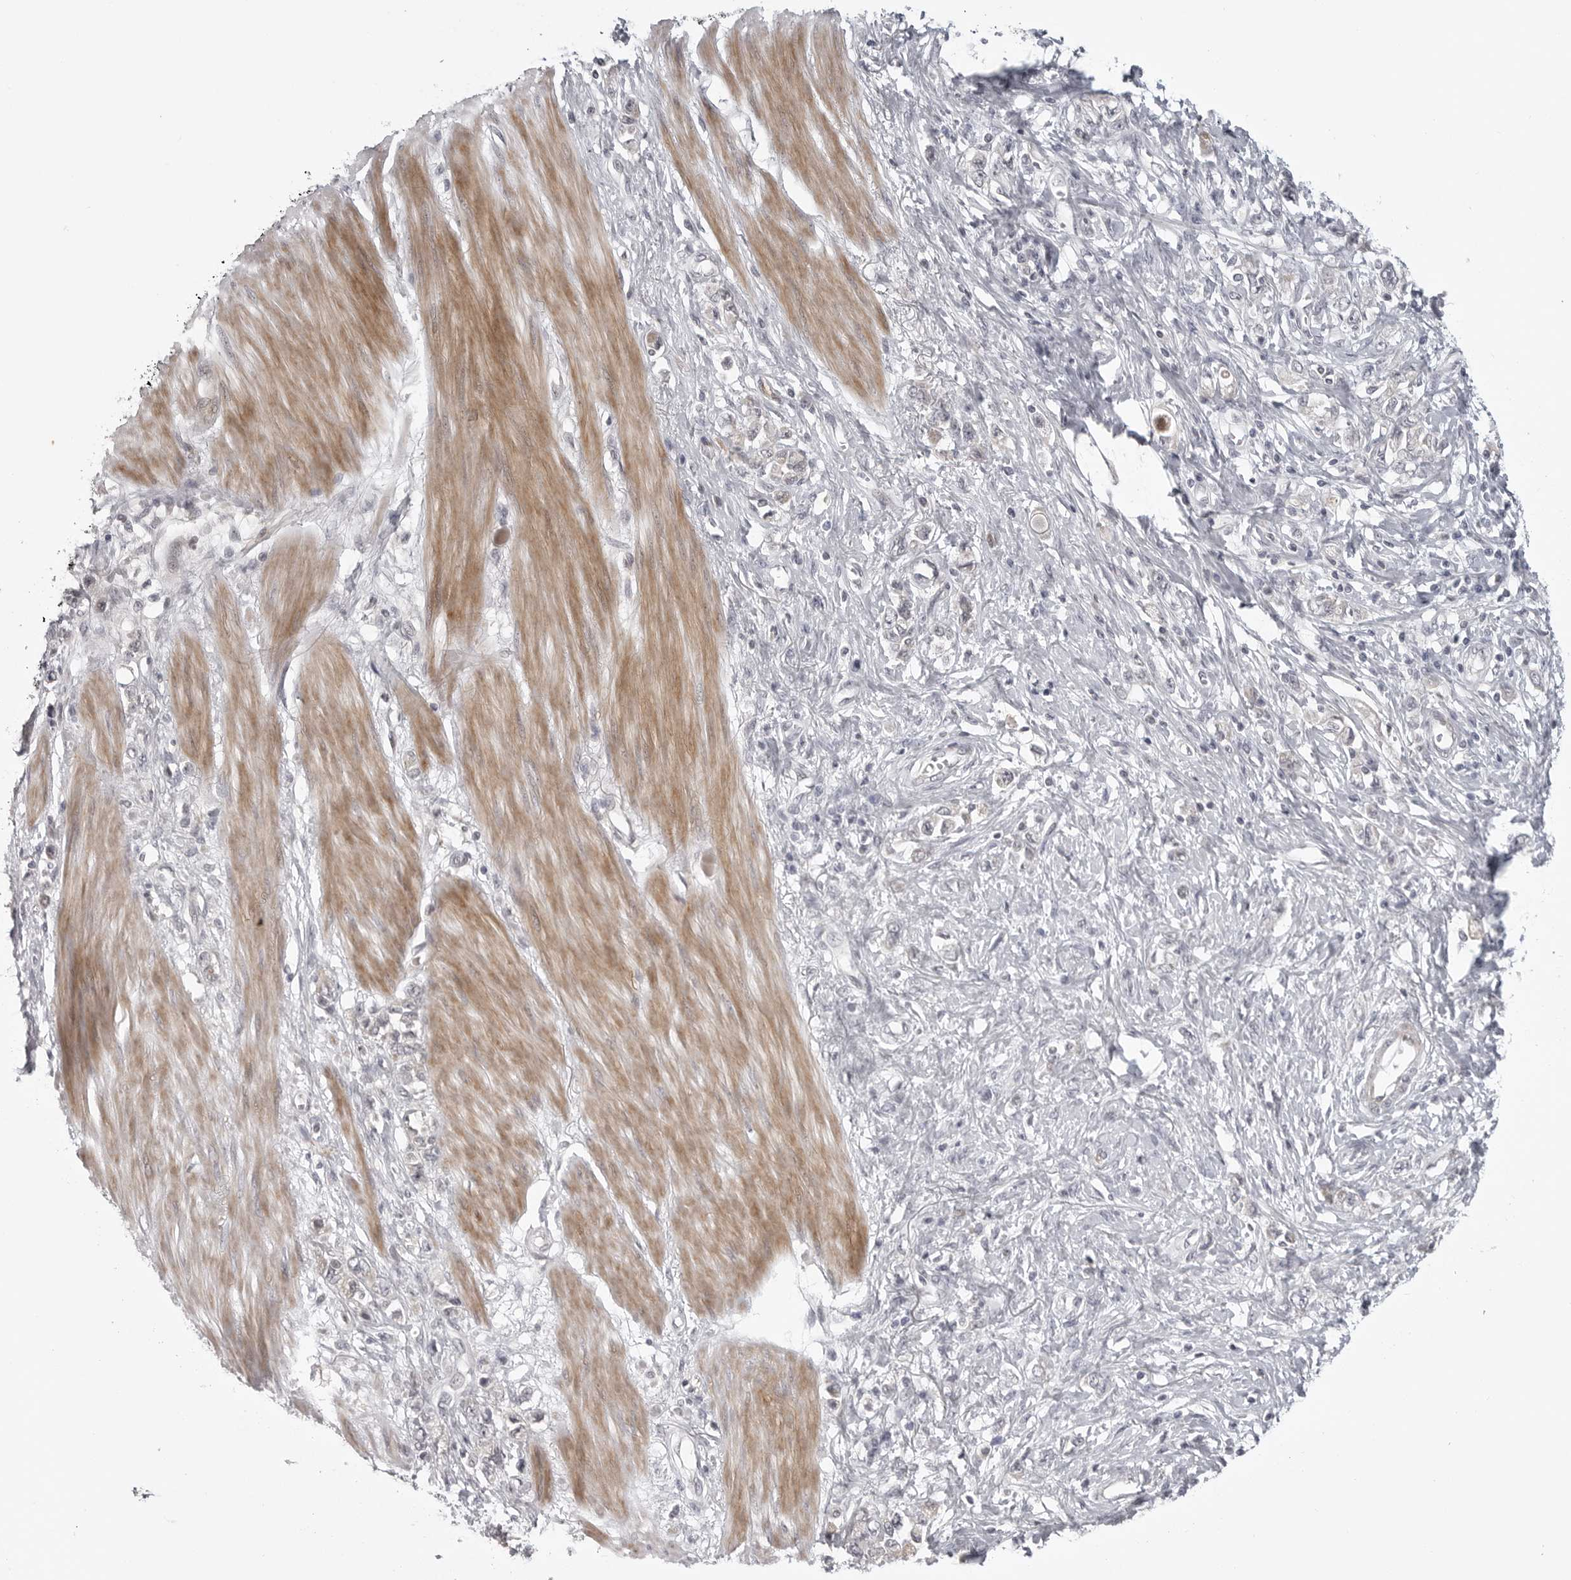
{"staining": {"intensity": "negative", "quantity": "none", "location": "none"}, "tissue": "stomach cancer", "cell_type": "Tumor cells", "image_type": "cancer", "snomed": [{"axis": "morphology", "description": "Adenocarcinoma, NOS"}, {"axis": "topography", "description": "Stomach"}], "caption": "Stomach adenocarcinoma stained for a protein using IHC shows no expression tumor cells.", "gene": "CD300LD", "patient": {"sex": "female", "age": 76}}